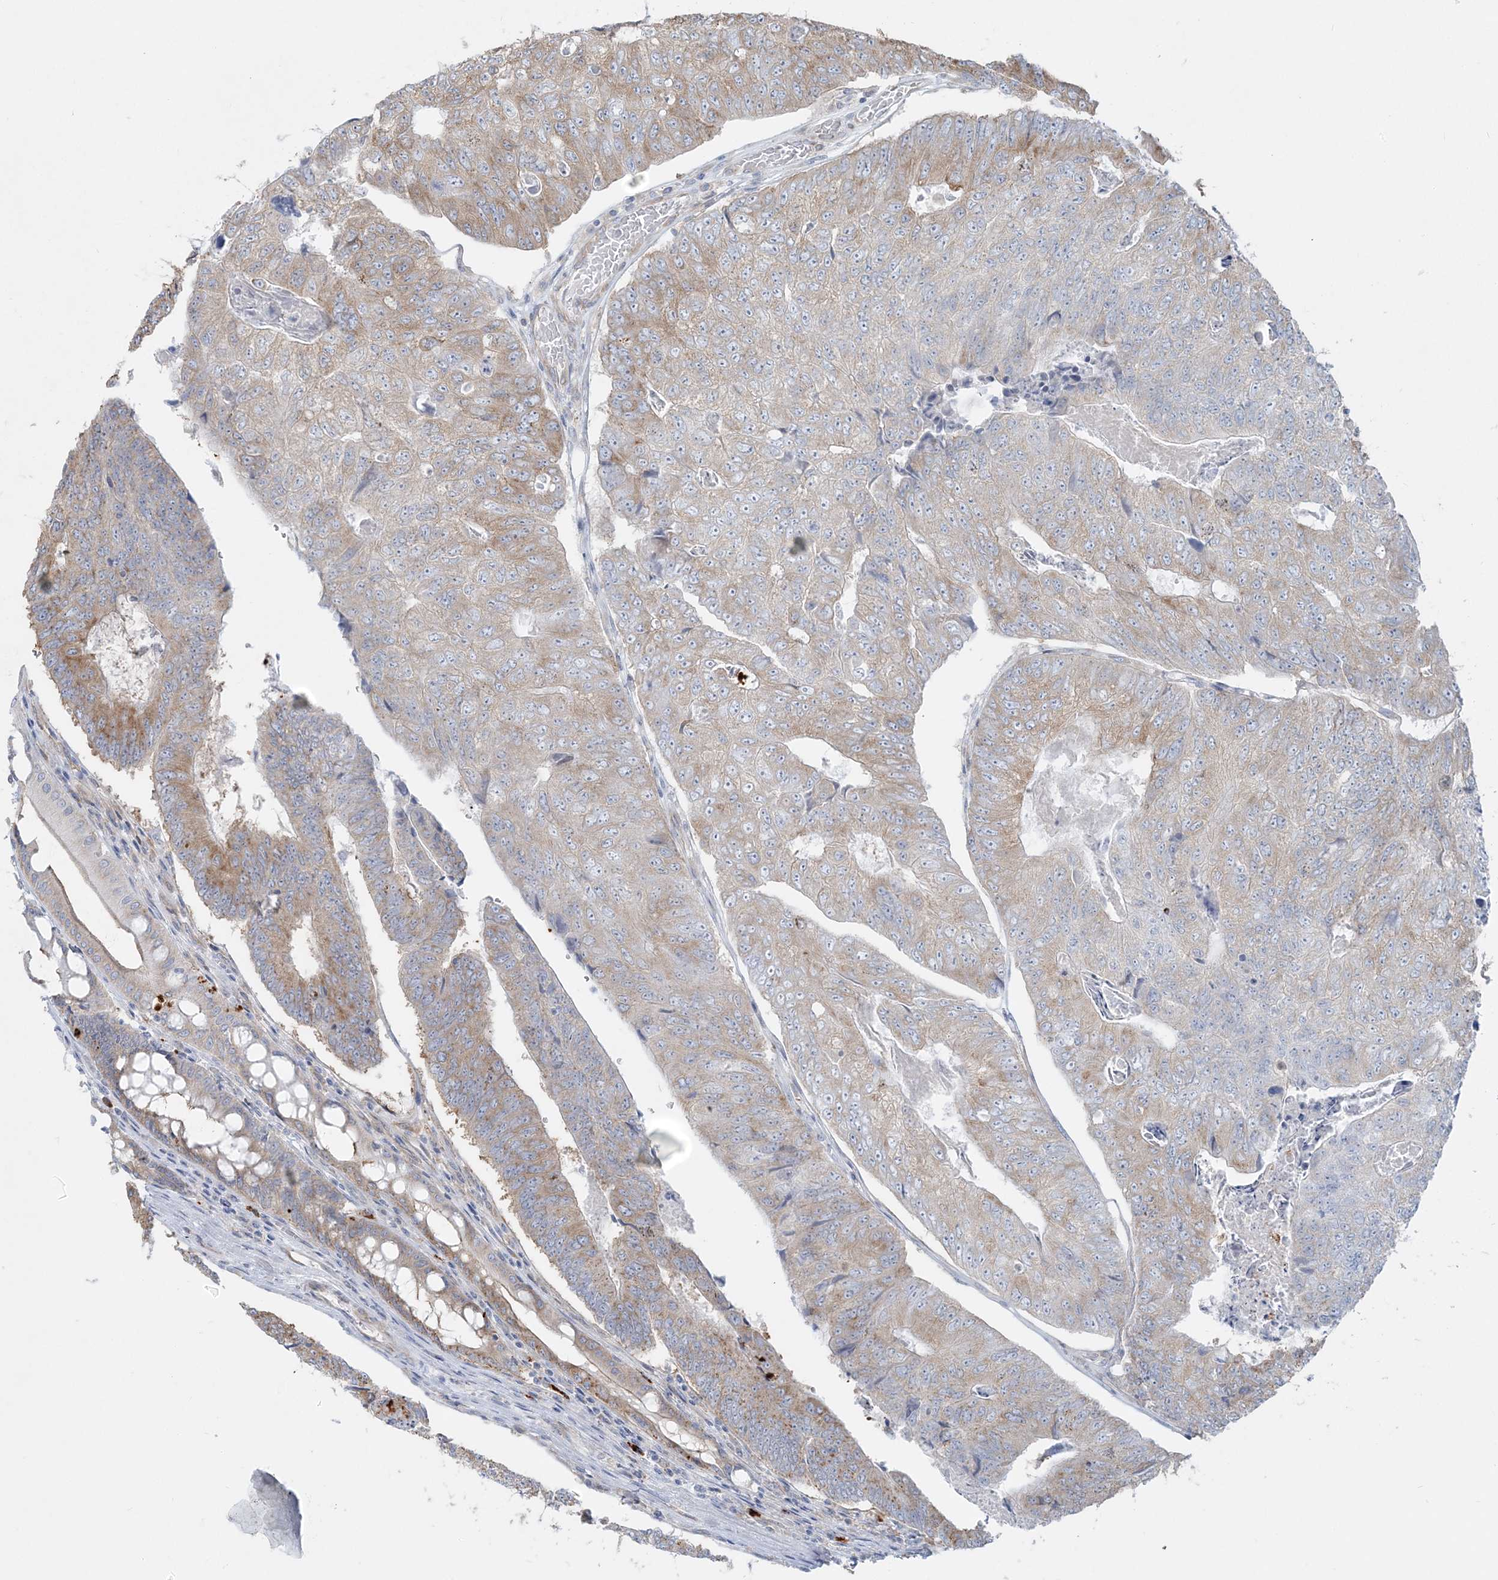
{"staining": {"intensity": "weak", "quantity": "25%-75%", "location": "cytoplasmic/membranous"}, "tissue": "colorectal cancer", "cell_type": "Tumor cells", "image_type": "cancer", "snomed": [{"axis": "morphology", "description": "Adenocarcinoma, NOS"}, {"axis": "topography", "description": "Colon"}], "caption": "Colorectal adenocarcinoma stained for a protein shows weak cytoplasmic/membranous positivity in tumor cells.", "gene": "CCNJ", "patient": {"sex": "female", "age": 67}}